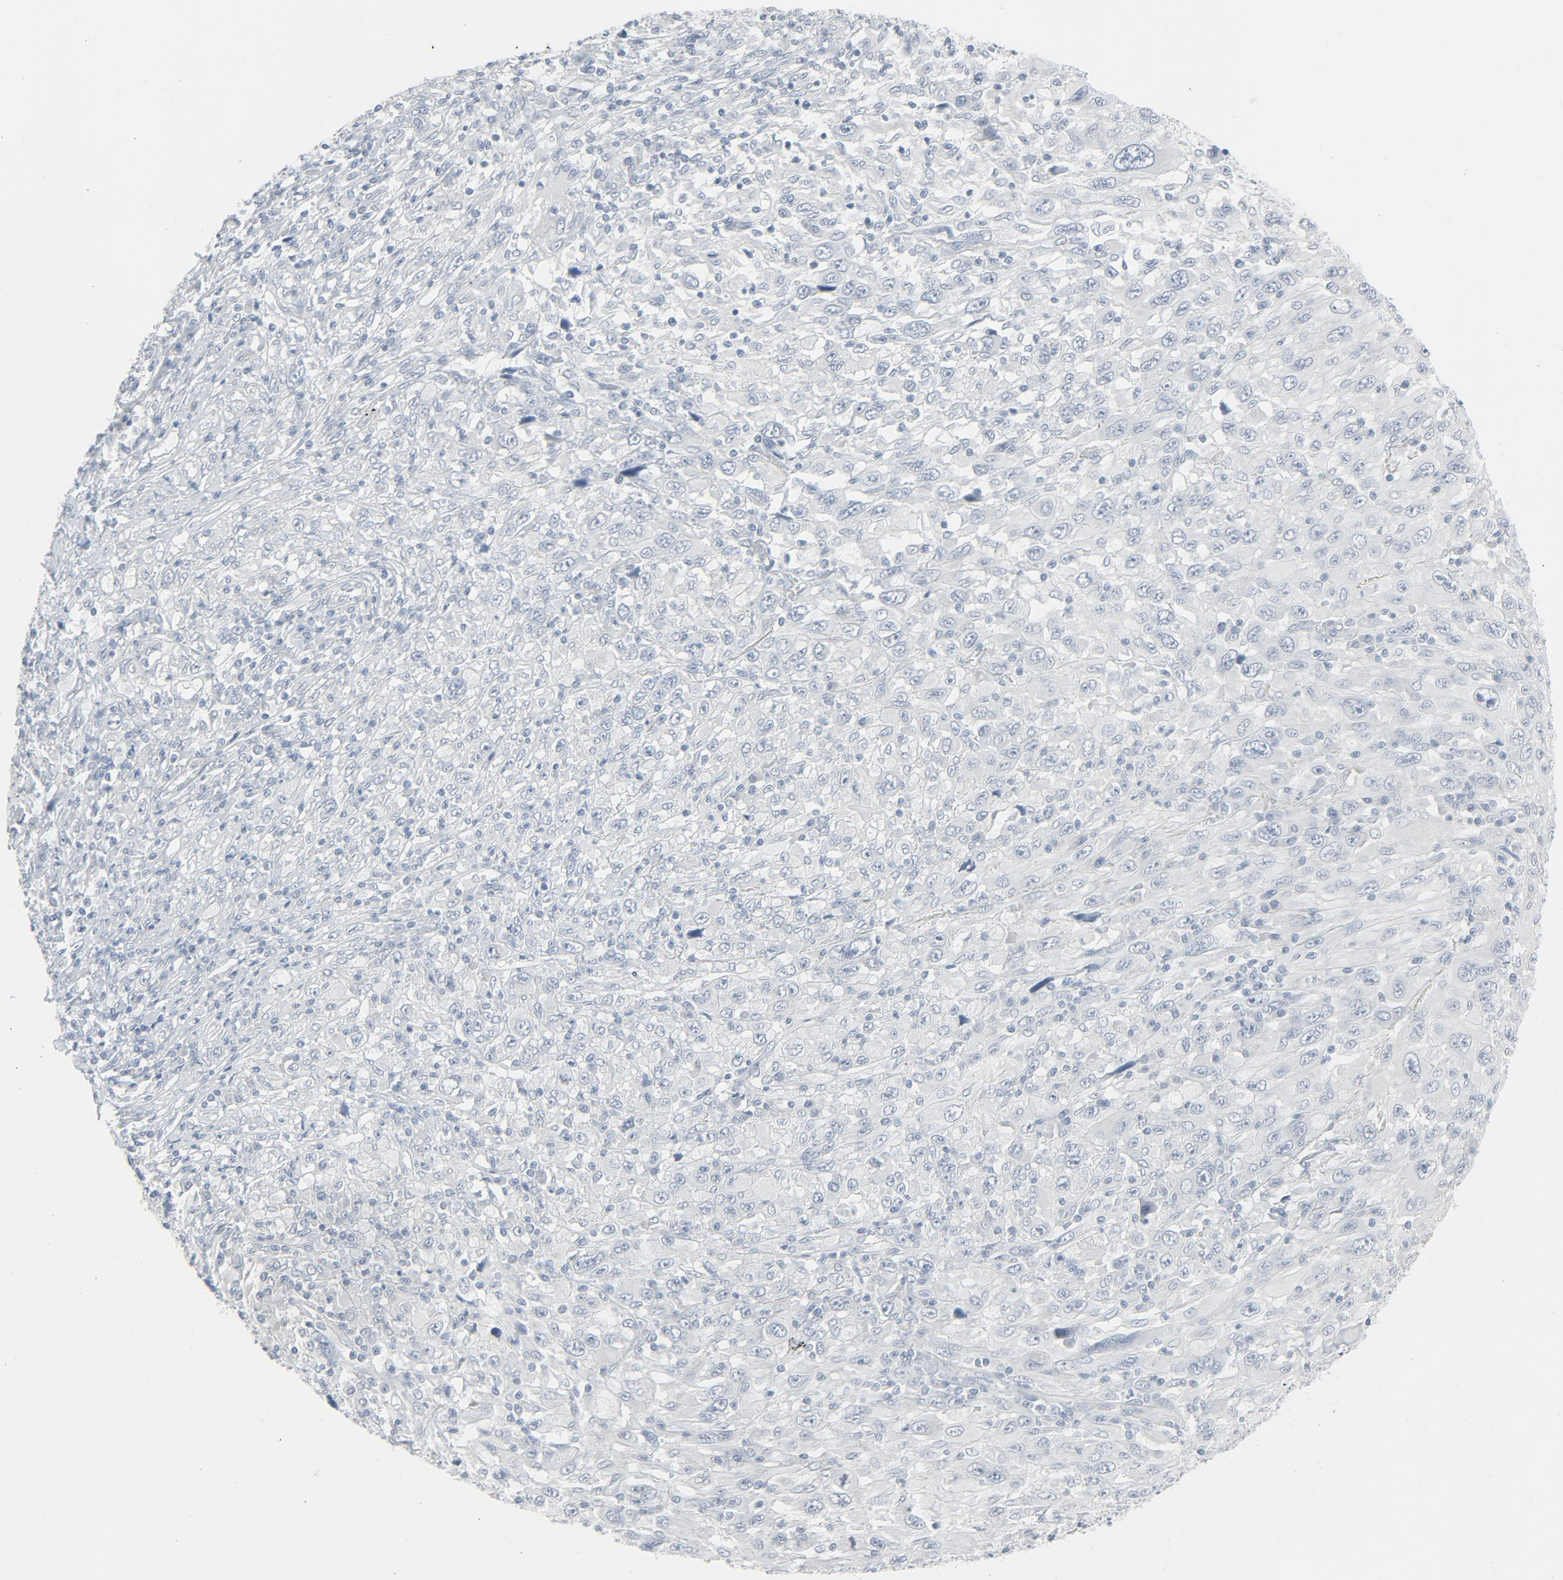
{"staining": {"intensity": "negative", "quantity": "none", "location": "none"}, "tissue": "melanoma", "cell_type": "Tumor cells", "image_type": "cancer", "snomed": [{"axis": "morphology", "description": "Malignant melanoma, Metastatic site"}, {"axis": "topography", "description": "Skin"}], "caption": "An IHC histopathology image of melanoma is shown. There is no staining in tumor cells of melanoma. (IHC, brightfield microscopy, high magnification).", "gene": "FGFR3", "patient": {"sex": "female", "age": 56}}